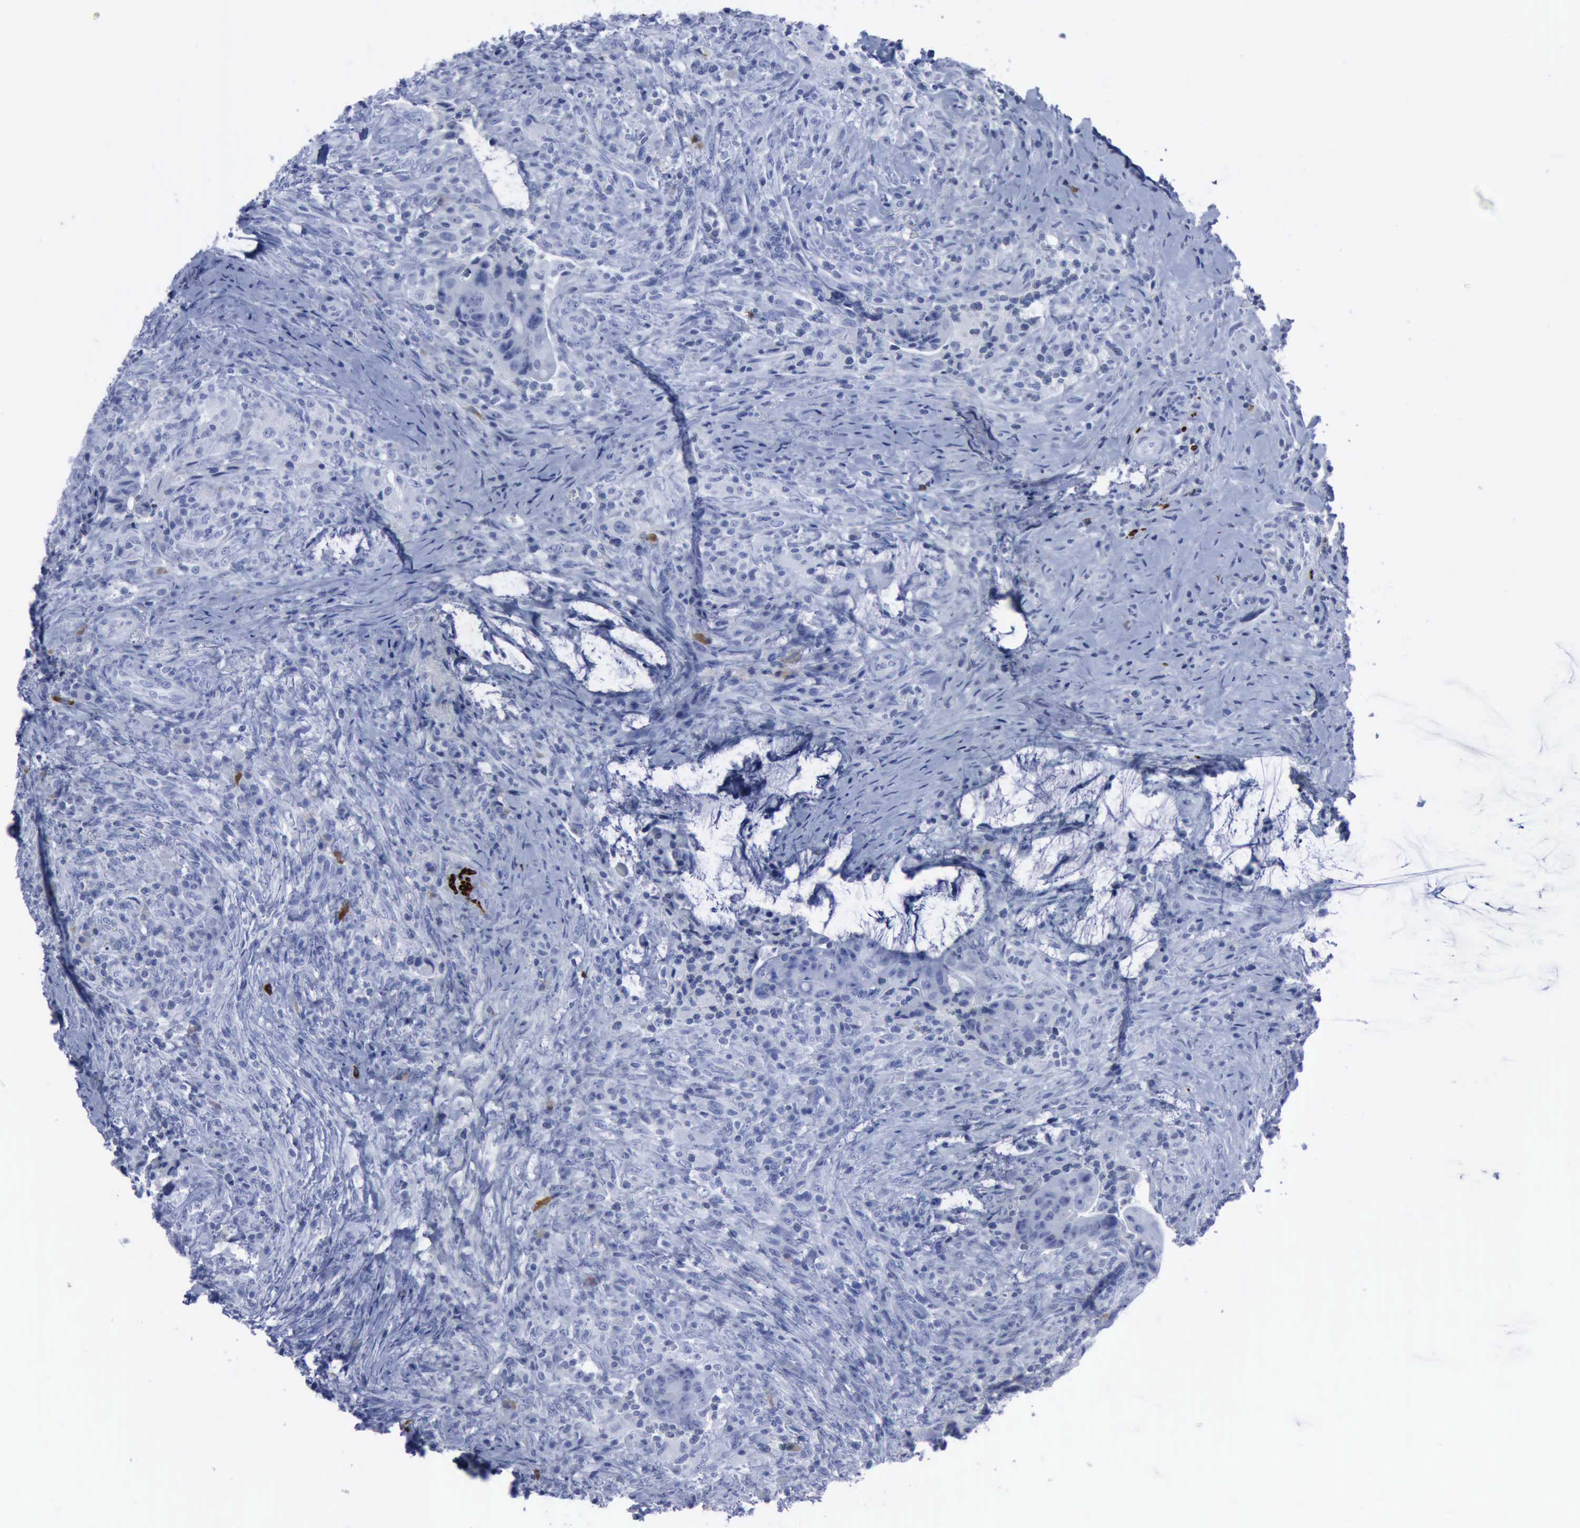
{"staining": {"intensity": "negative", "quantity": "none", "location": "none"}, "tissue": "colorectal cancer", "cell_type": "Tumor cells", "image_type": "cancer", "snomed": [{"axis": "morphology", "description": "Adenocarcinoma, NOS"}, {"axis": "topography", "description": "Rectum"}], "caption": "This is an immunohistochemistry micrograph of colorectal cancer. There is no positivity in tumor cells.", "gene": "NGFR", "patient": {"sex": "female", "age": 71}}